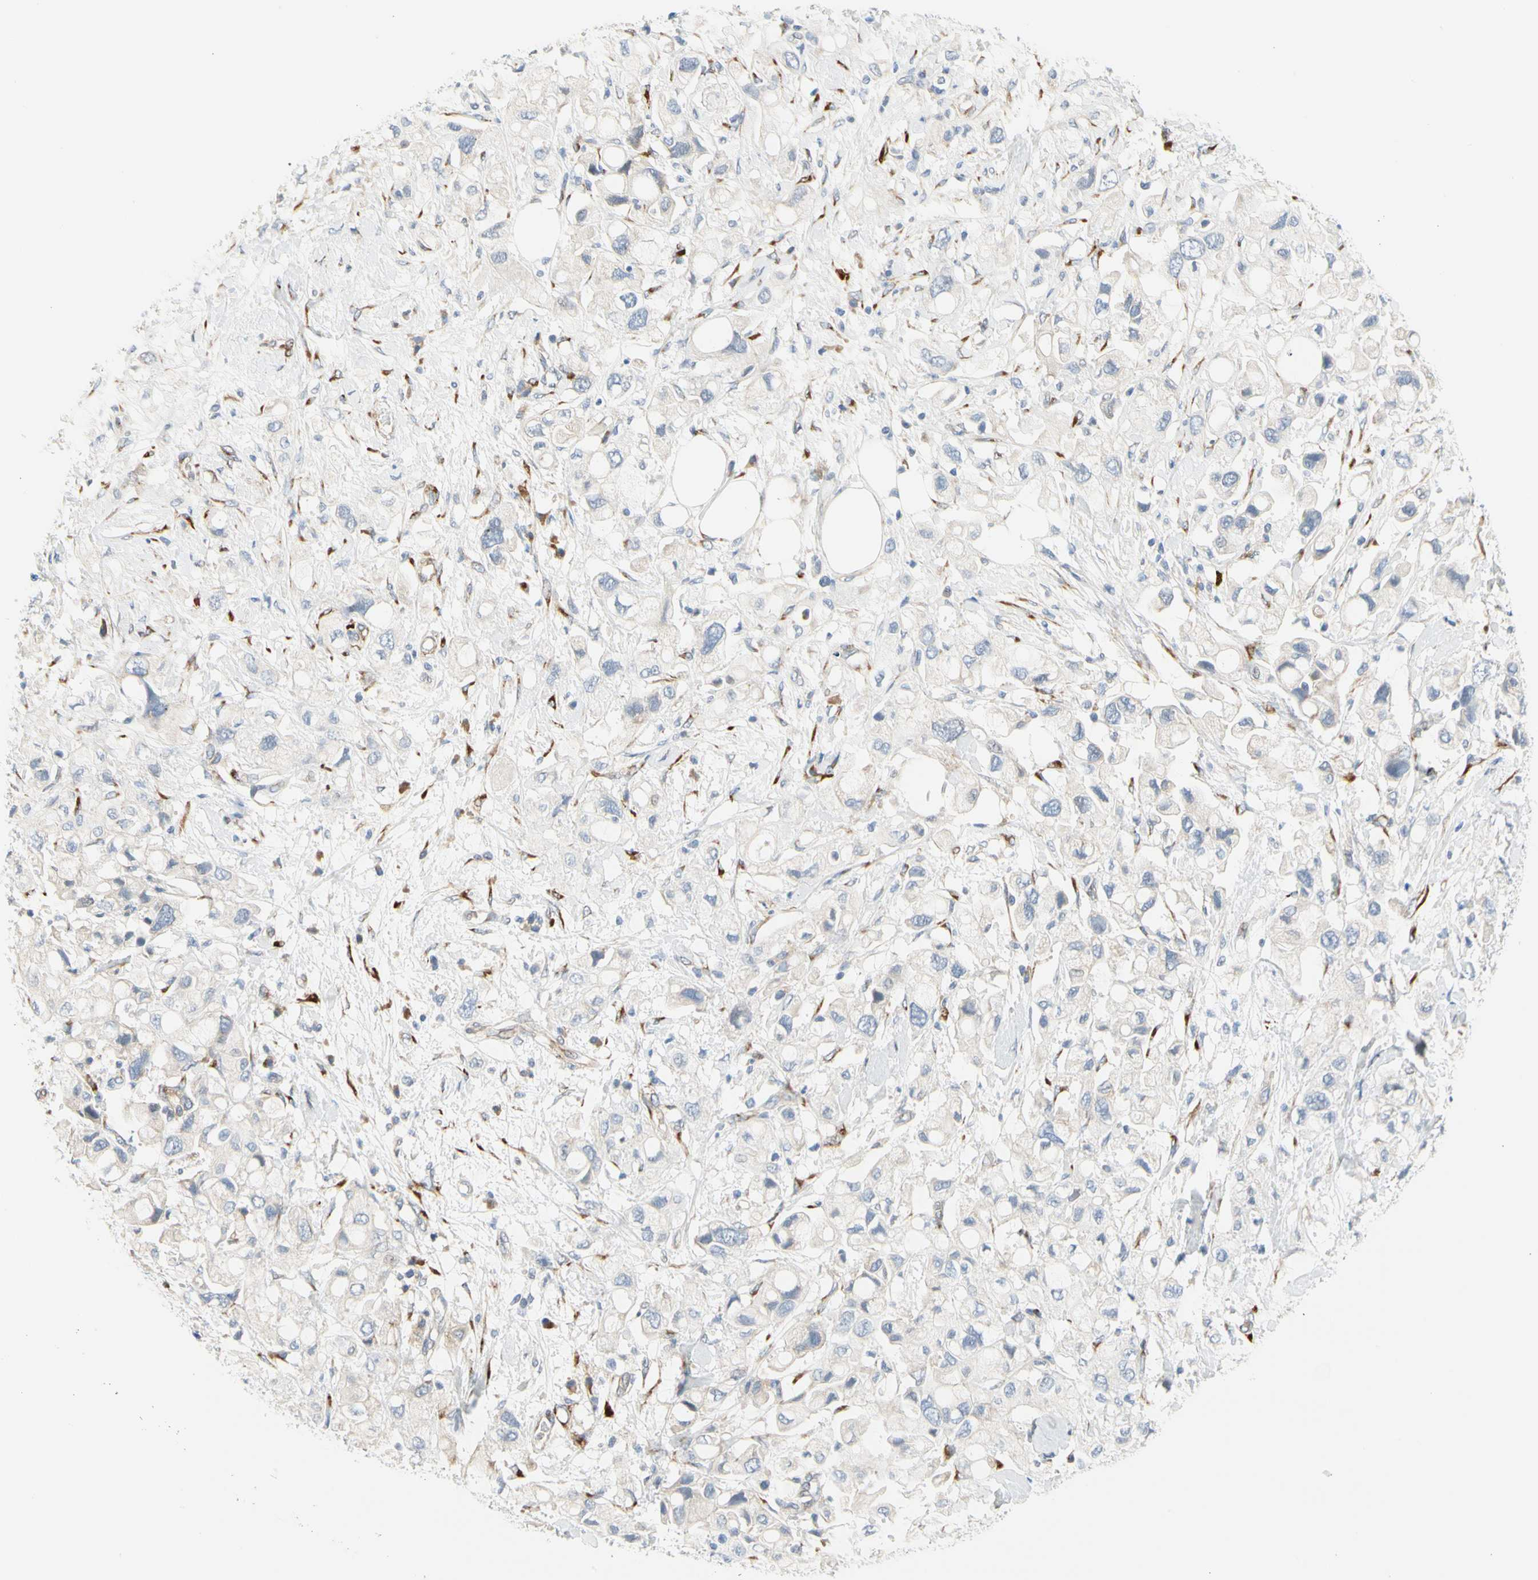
{"staining": {"intensity": "negative", "quantity": "none", "location": "none"}, "tissue": "pancreatic cancer", "cell_type": "Tumor cells", "image_type": "cancer", "snomed": [{"axis": "morphology", "description": "Adenocarcinoma, NOS"}, {"axis": "topography", "description": "Pancreas"}], "caption": "Pancreatic adenocarcinoma stained for a protein using IHC reveals no expression tumor cells.", "gene": "ZNF236", "patient": {"sex": "female", "age": 56}}